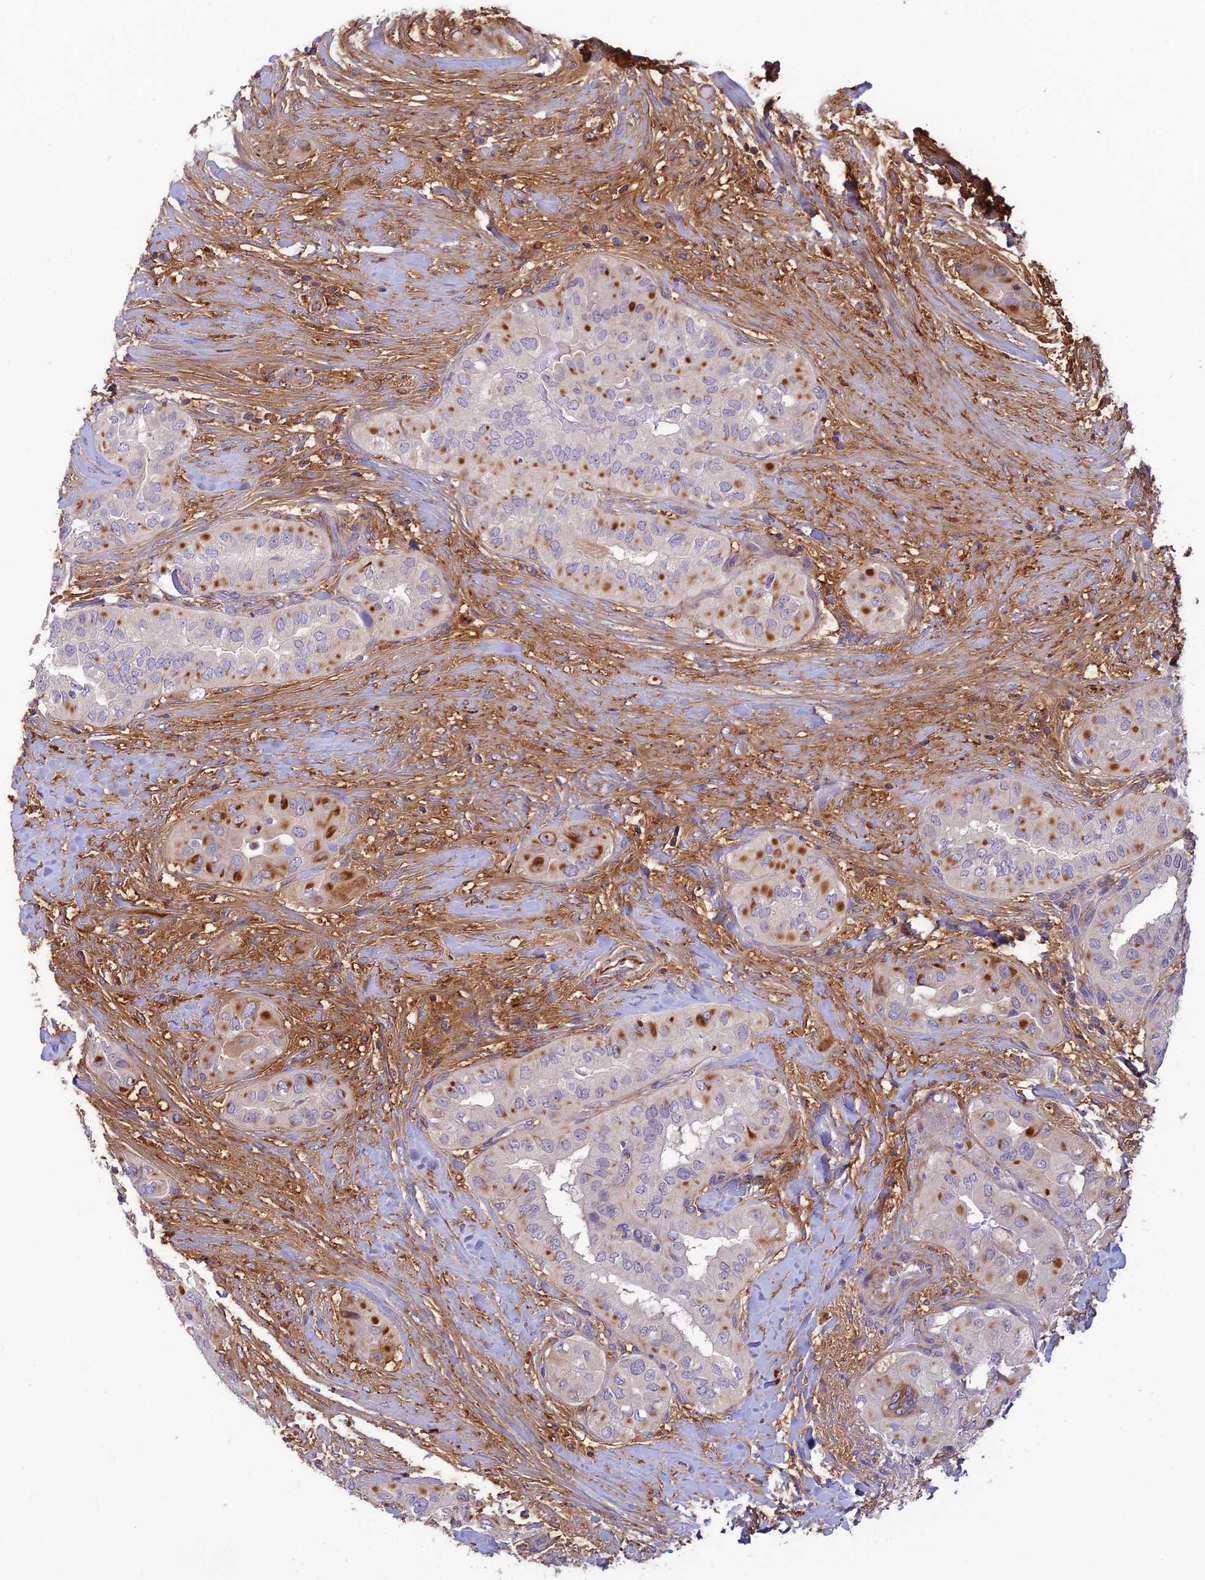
{"staining": {"intensity": "strong", "quantity": "<25%", "location": "cytoplasmic/membranous"}, "tissue": "head and neck cancer", "cell_type": "Tumor cells", "image_type": "cancer", "snomed": [{"axis": "morphology", "description": "Adenocarcinoma, NOS"}, {"axis": "topography", "description": "Head-Neck"}], "caption": "Immunohistochemistry (IHC) of head and neck adenocarcinoma displays medium levels of strong cytoplasmic/membranous positivity in about <25% of tumor cells. (DAB IHC, brown staining for protein, blue staining for nuclei).", "gene": "ST8SIA5", "patient": {"sex": "male", "age": 66}}